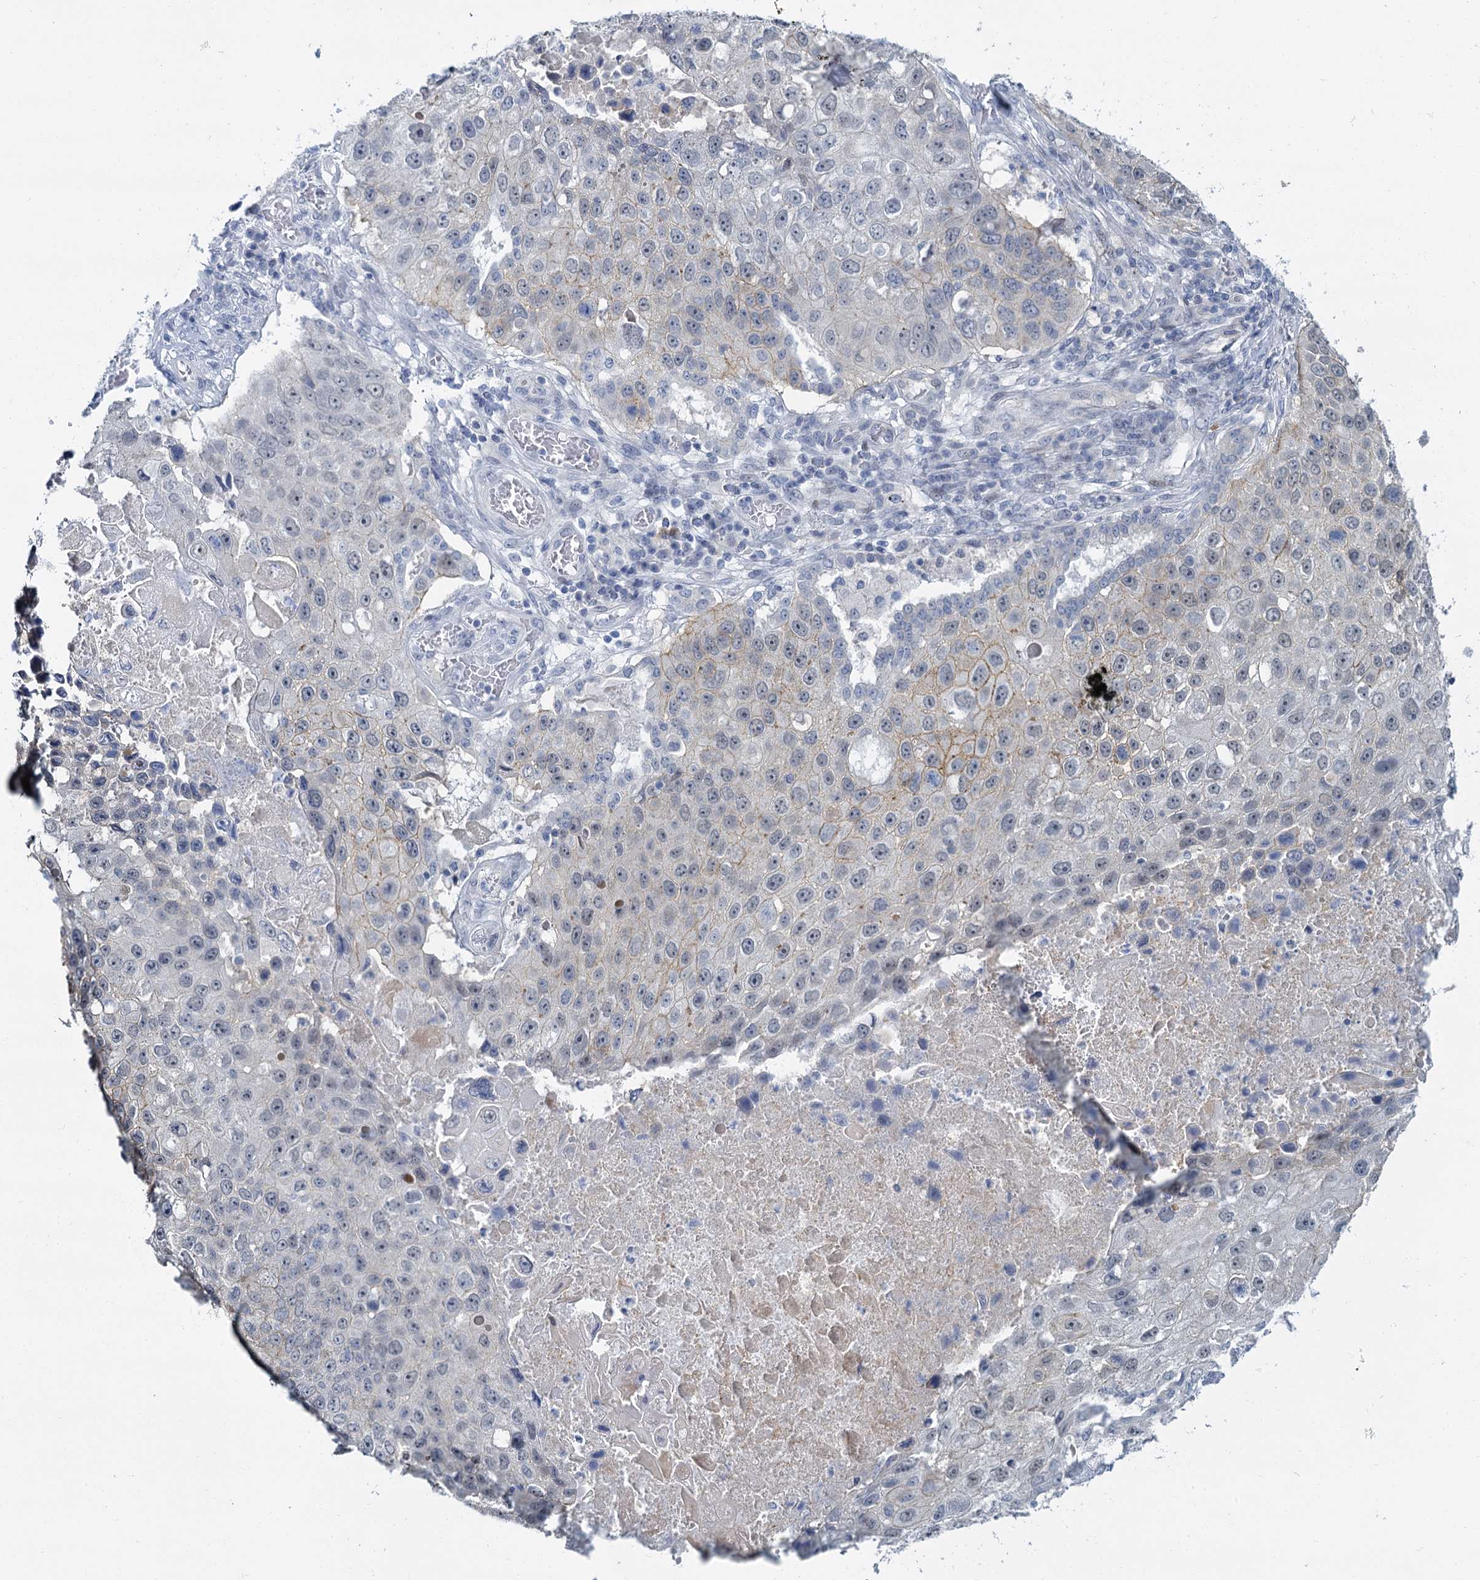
{"staining": {"intensity": "weak", "quantity": "<25%", "location": "cytoplasmic/membranous"}, "tissue": "lung cancer", "cell_type": "Tumor cells", "image_type": "cancer", "snomed": [{"axis": "morphology", "description": "Squamous cell carcinoma, NOS"}, {"axis": "topography", "description": "Lung"}], "caption": "There is no significant positivity in tumor cells of squamous cell carcinoma (lung).", "gene": "ACRBP", "patient": {"sex": "male", "age": 61}}